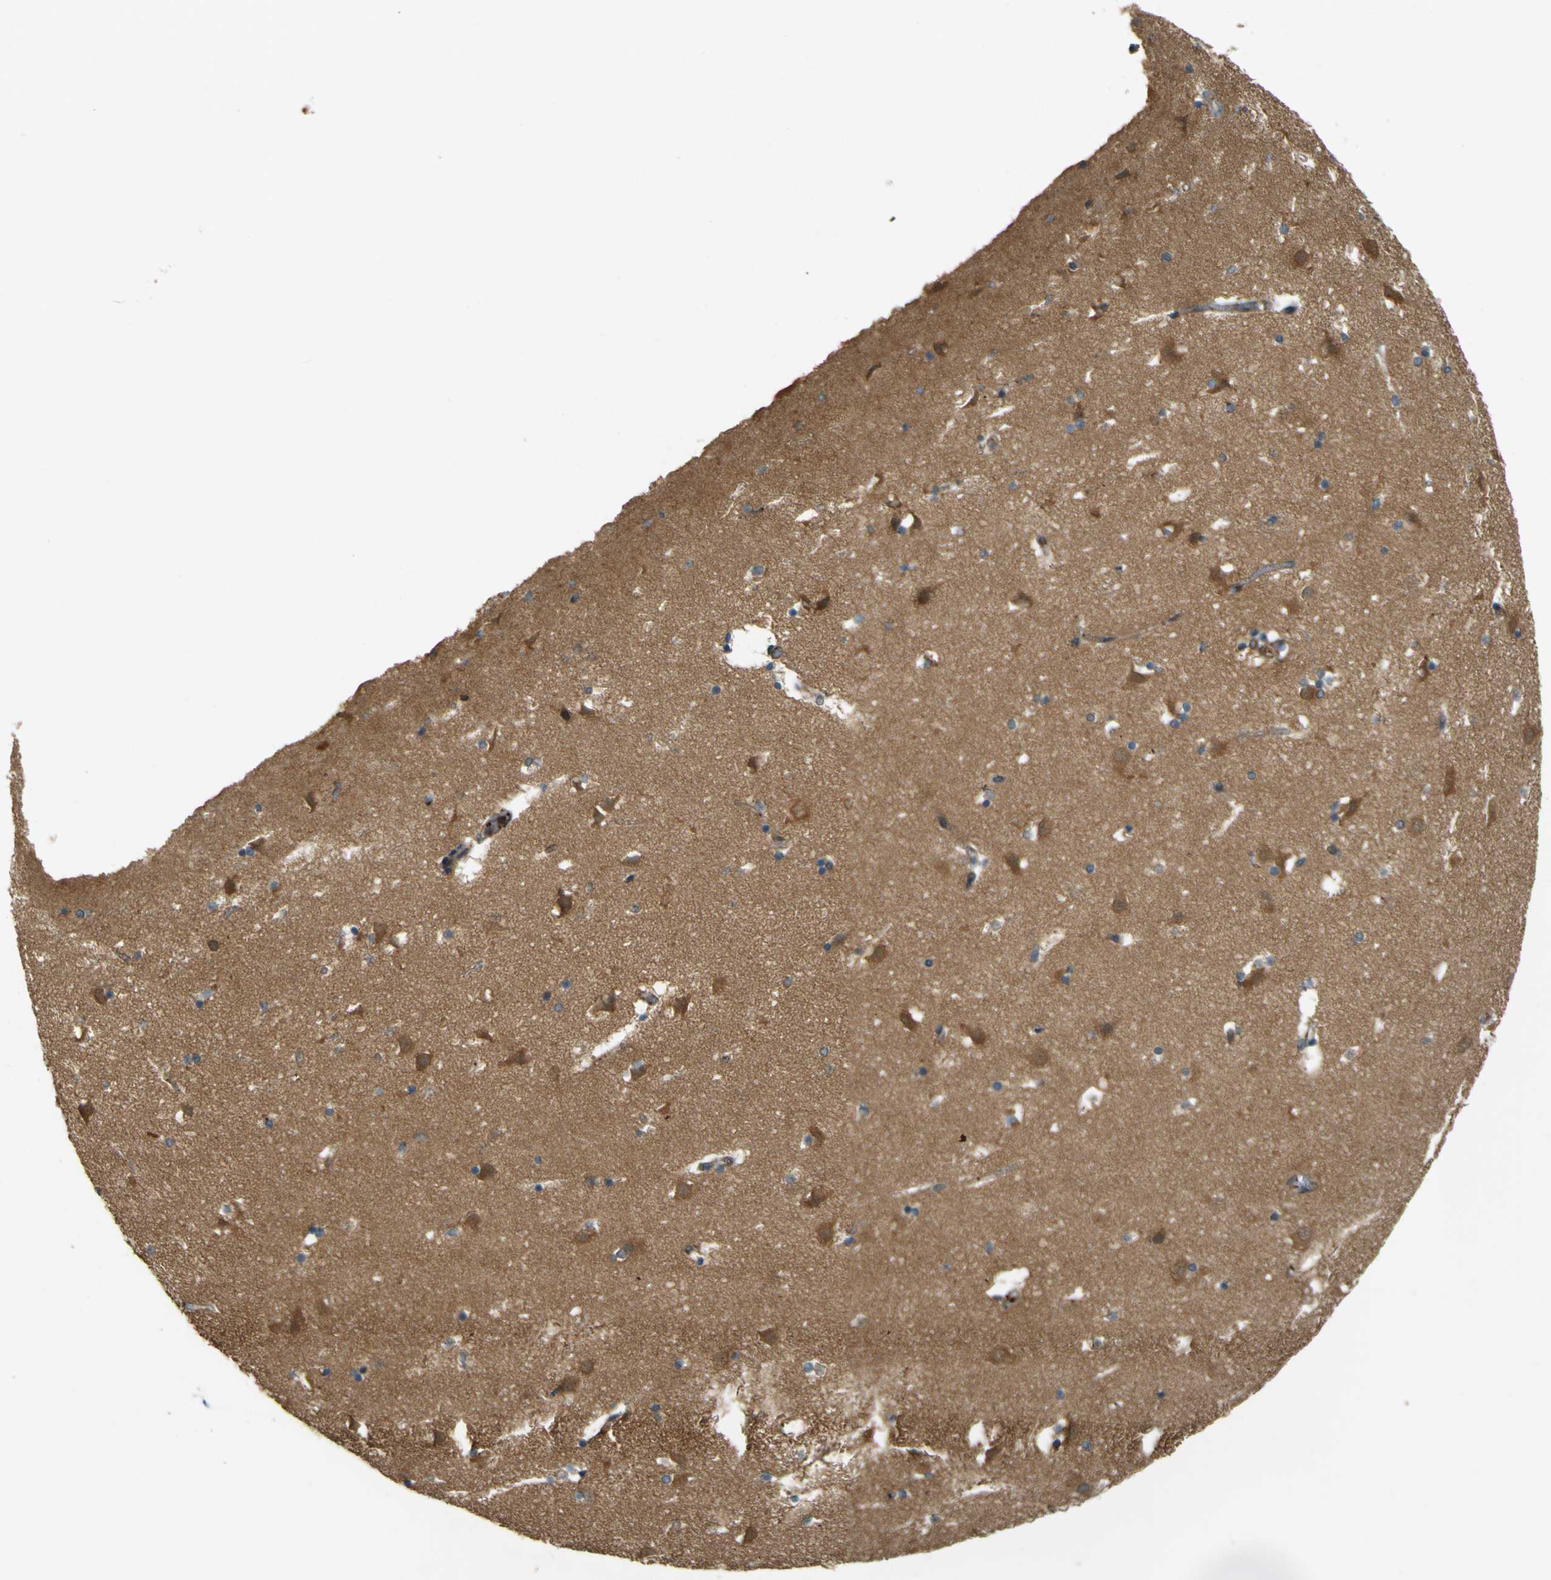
{"staining": {"intensity": "weak", "quantity": "<25%", "location": "cytoplasmic/membranous"}, "tissue": "caudate", "cell_type": "Glial cells", "image_type": "normal", "snomed": [{"axis": "morphology", "description": "Normal tissue, NOS"}, {"axis": "topography", "description": "Lateral ventricle wall"}], "caption": "This is a histopathology image of immunohistochemistry staining of benign caudate, which shows no positivity in glial cells.", "gene": "LPCAT1", "patient": {"sex": "male", "age": 45}}